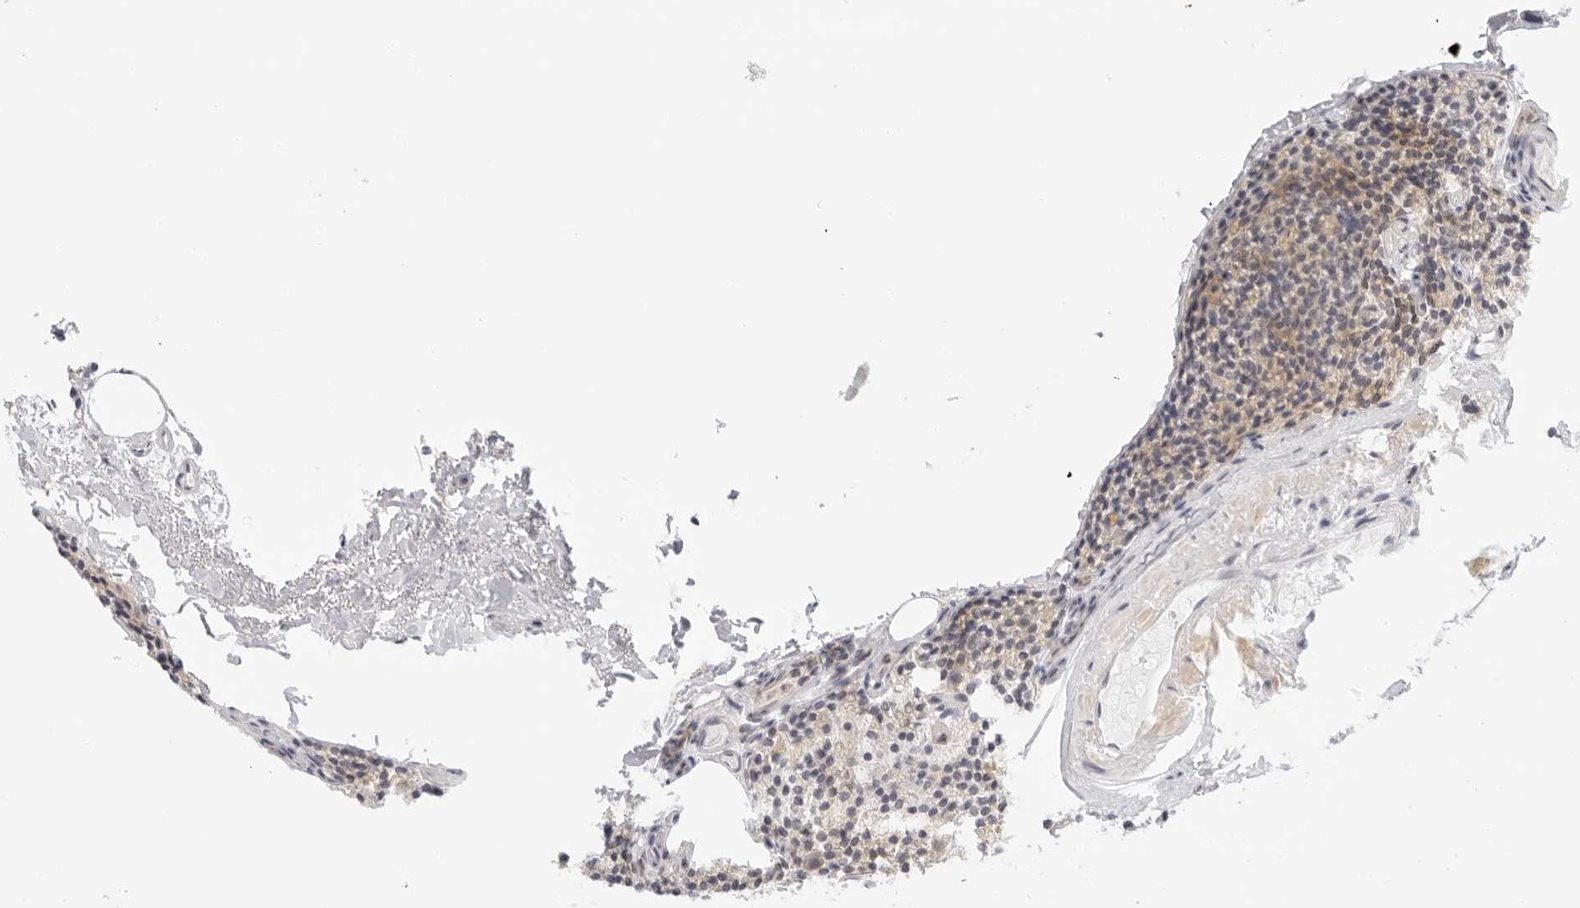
{"staining": {"intensity": "moderate", "quantity": "<25%", "location": "cytoplasmic/membranous"}, "tissue": "parathyroid gland", "cell_type": "Glandular cells", "image_type": "normal", "snomed": [{"axis": "morphology", "description": "Normal tissue, NOS"}, {"axis": "topography", "description": "Parathyroid gland"}], "caption": "IHC image of unremarkable human parathyroid gland stained for a protein (brown), which exhibits low levels of moderate cytoplasmic/membranous staining in about <25% of glandular cells.", "gene": "TNFRSF14", "patient": {"sex": "female", "age": 71}}